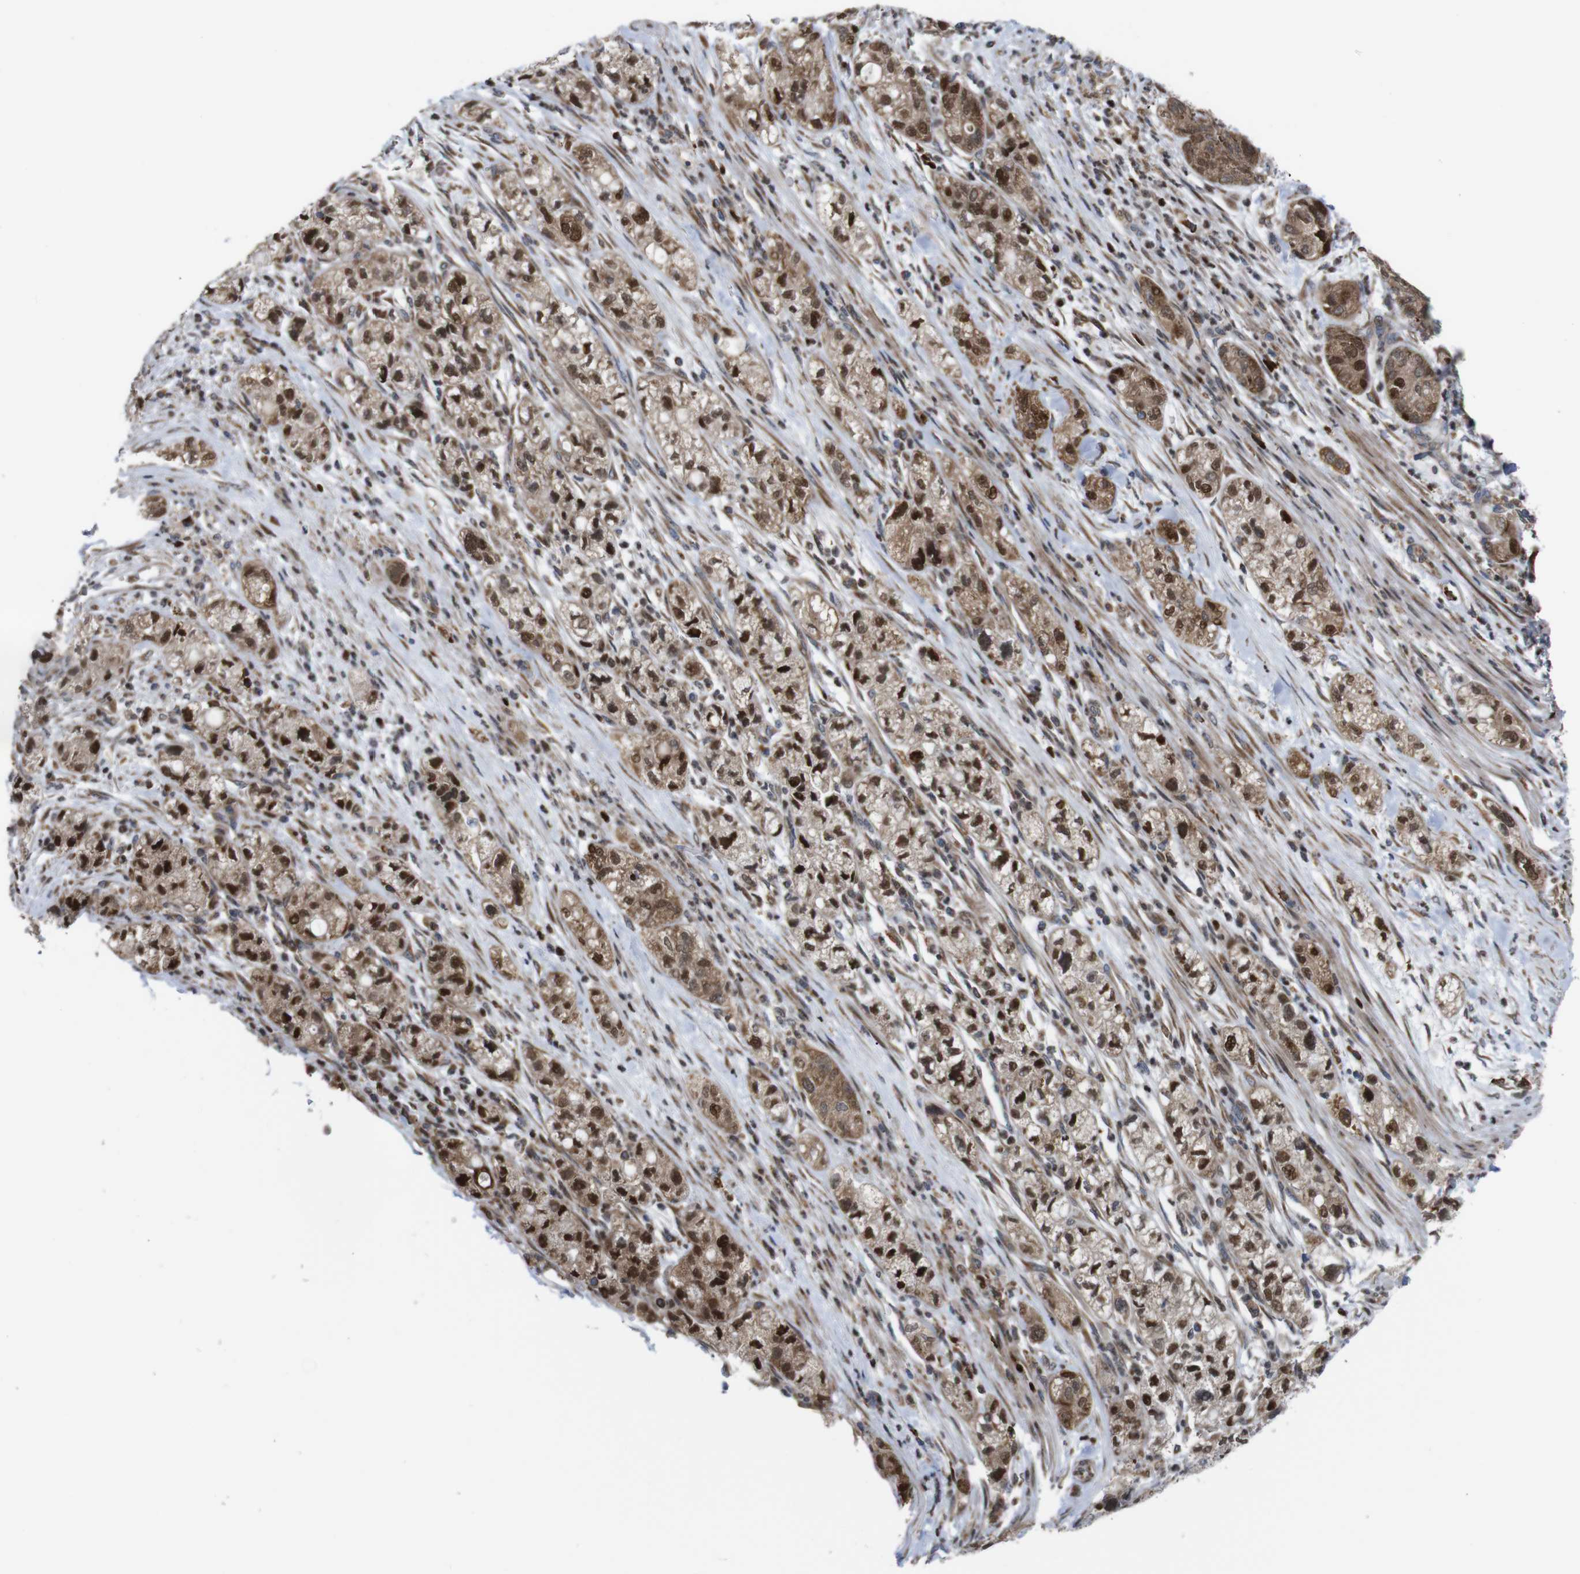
{"staining": {"intensity": "moderate", "quantity": ">75%", "location": "cytoplasmic/membranous,nuclear"}, "tissue": "pancreatic cancer", "cell_type": "Tumor cells", "image_type": "cancer", "snomed": [{"axis": "morphology", "description": "Adenocarcinoma, NOS"}, {"axis": "topography", "description": "Pancreas"}], "caption": "IHC of human pancreatic cancer displays medium levels of moderate cytoplasmic/membranous and nuclear staining in approximately >75% of tumor cells.", "gene": "PTPN1", "patient": {"sex": "female", "age": 78}}